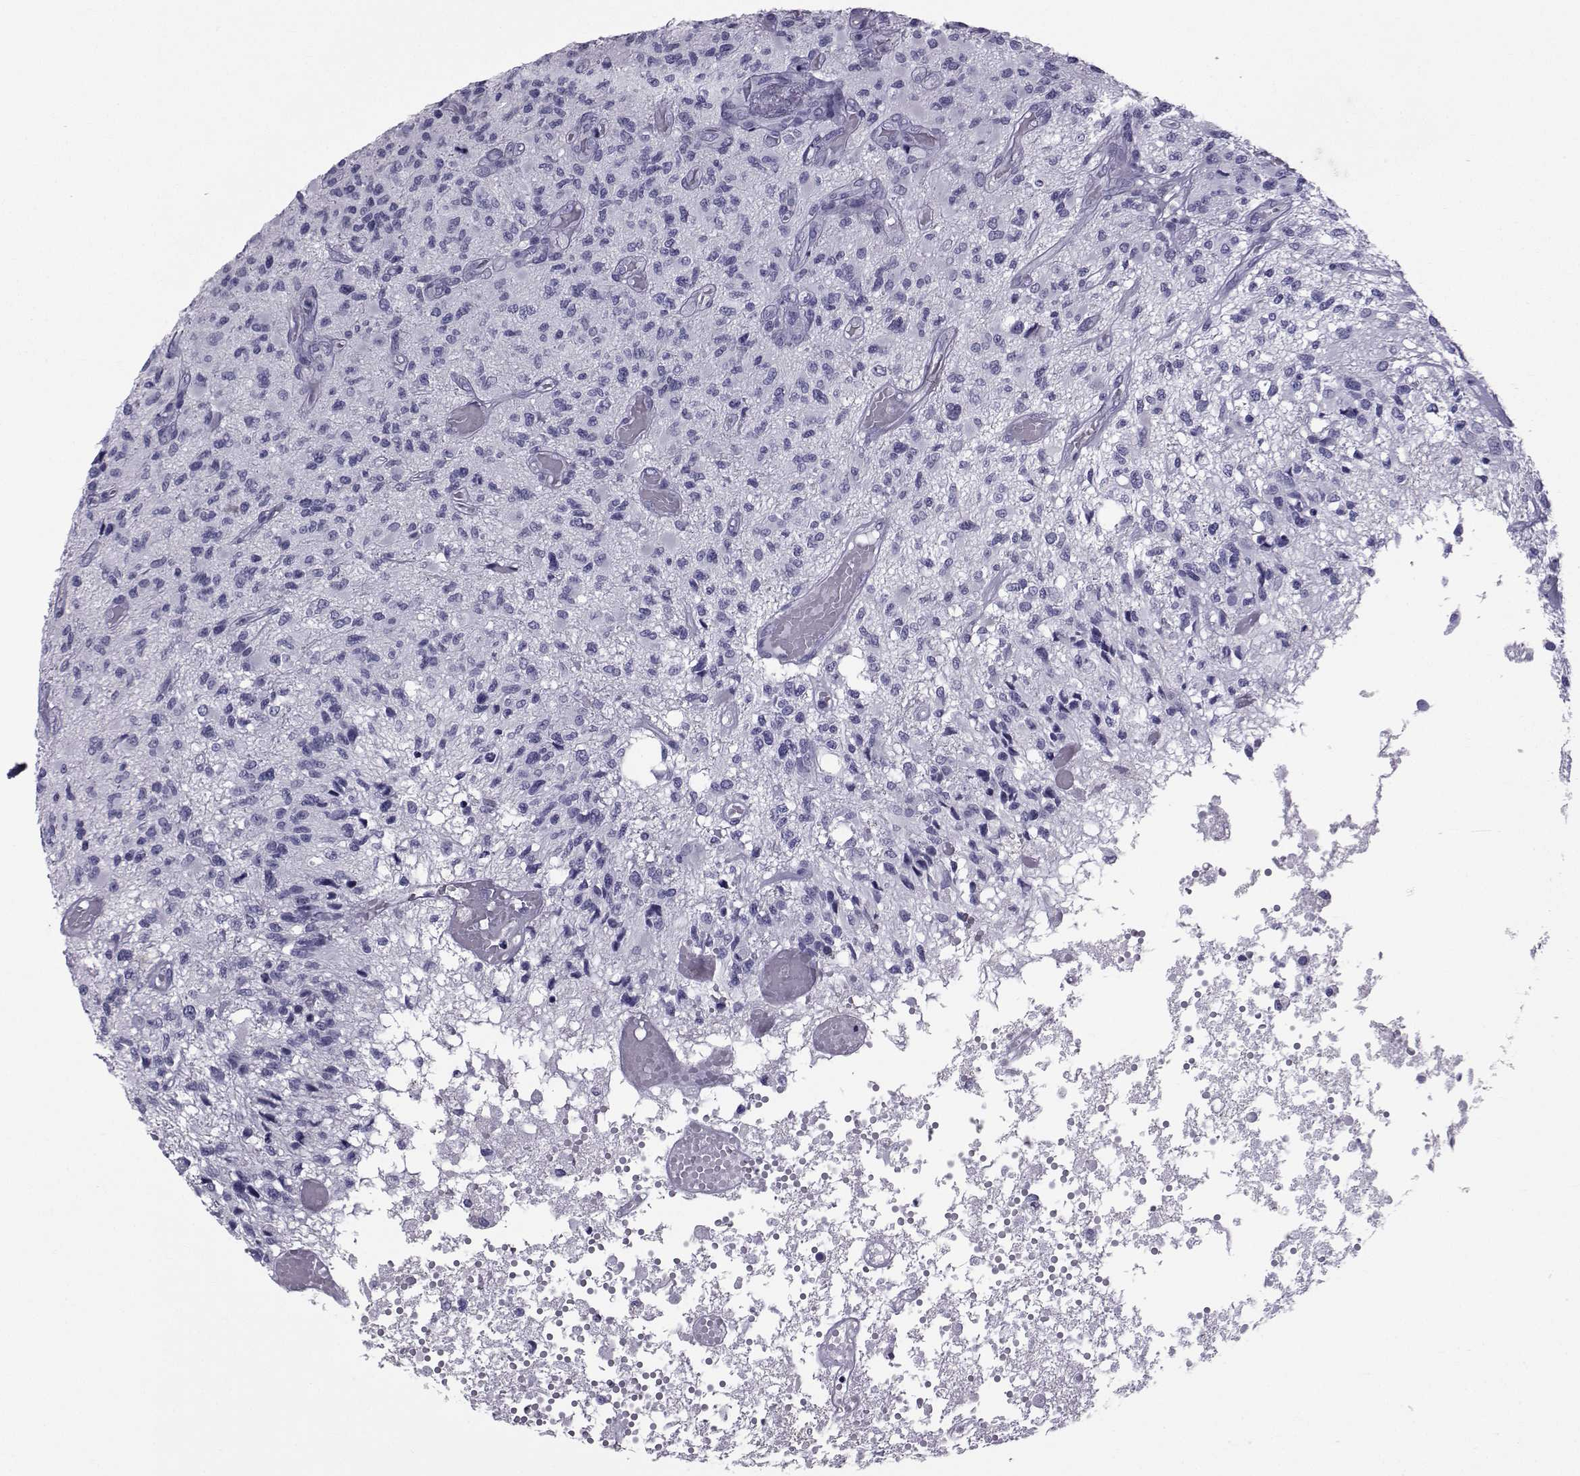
{"staining": {"intensity": "negative", "quantity": "none", "location": "none"}, "tissue": "glioma", "cell_type": "Tumor cells", "image_type": "cancer", "snomed": [{"axis": "morphology", "description": "Glioma, malignant, High grade"}, {"axis": "topography", "description": "Brain"}], "caption": "High magnification brightfield microscopy of glioma stained with DAB (brown) and counterstained with hematoxylin (blue): tumor cells show no significant positivity.", "gene": "SPANXD", "patient": {"sex": "female", "age": 63}}